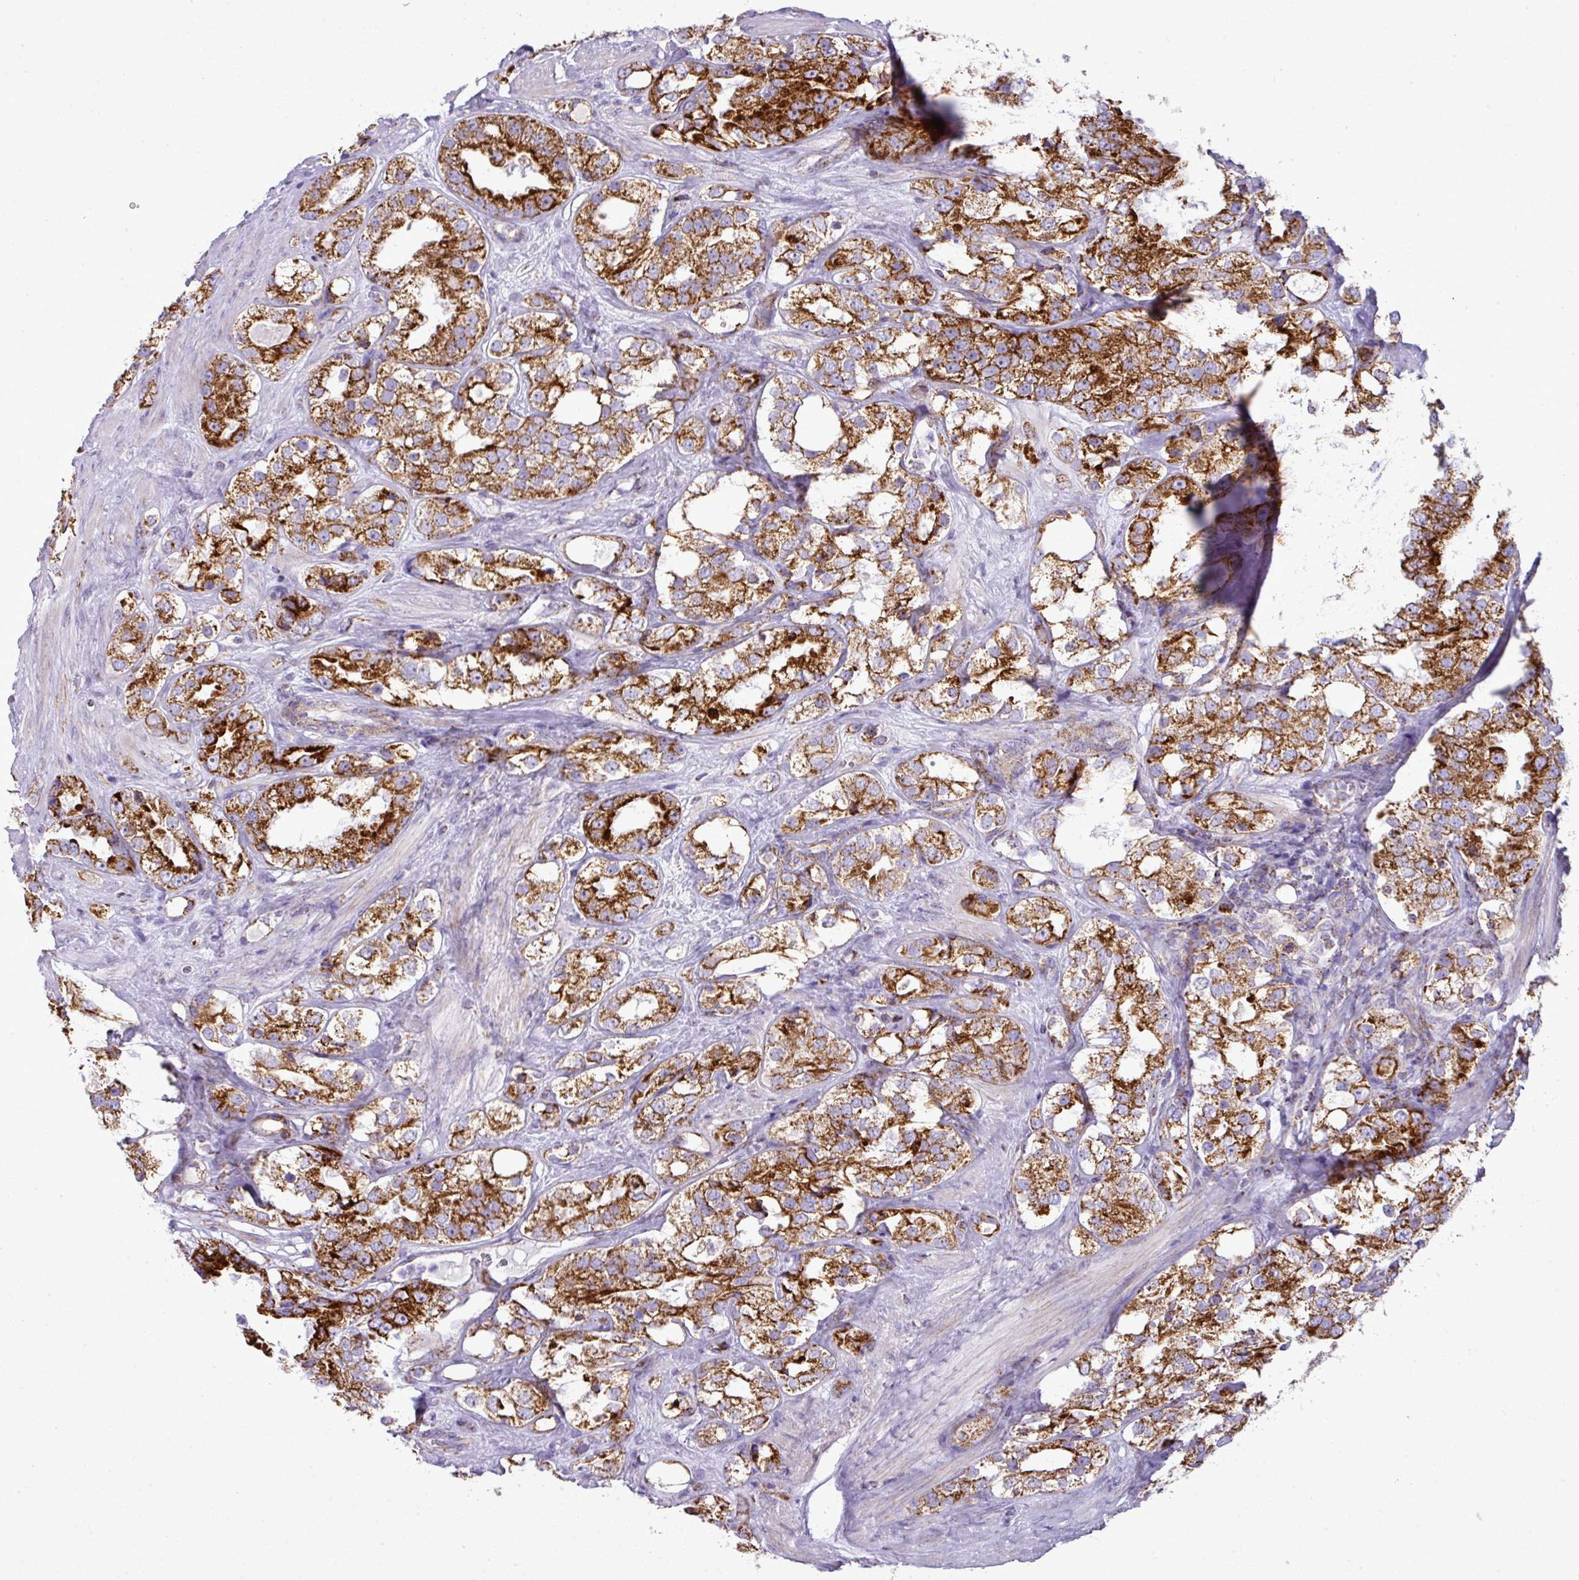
{"staining": {"intensity": "strong", "quantity": ">75%", "location": "cytoplasmic/membranous"}, "tissue": "prostate cancer", "cell_type": "Tumor cells", "image_type": "cancer", "snomed": [{"axis": "morphology", "description": "Adenocarcinoma, NOS"}, {"axis": "topography", "description": "Prostate"}], "caption": "Adenocarcinoma (prostate) stained with a protein marker demonstrates strong staining in tumor cells.", "gene": "ZNF81", "patient": {"sex": "male", "age": 79}}